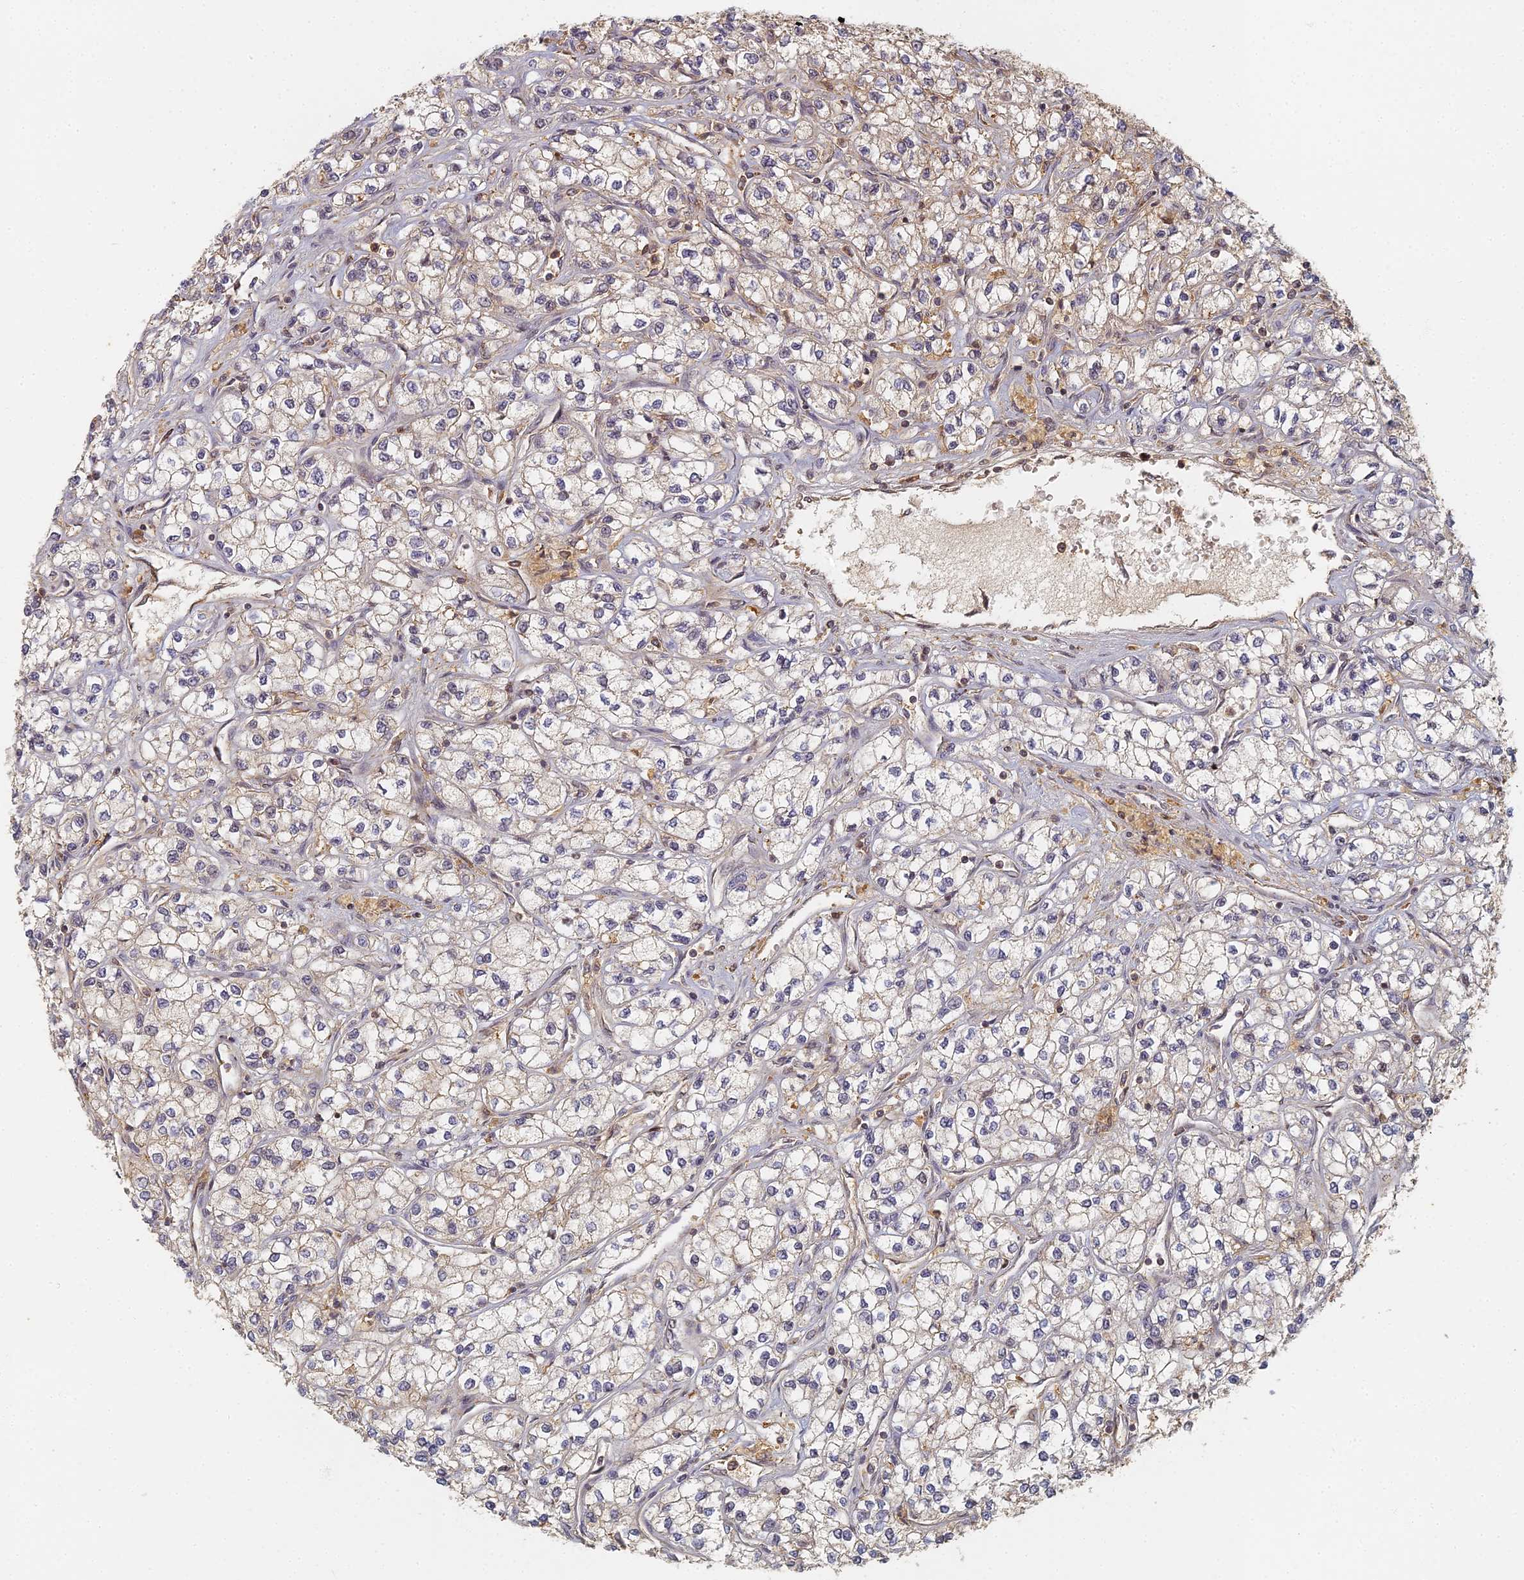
{"staining": {"intensity": "weak", "quantity": "25%-75%", "location": "cytoplasmic/membranous"}, "tissue": "renal cancer", "cell_type": "Tumor cells", "image_type": "cancer", "snomed": [{"axis": "morphology", "description": "Adenocarcinoma, NOS"}, {"axis": "topography", "description": "Kidney"}], "caption": "Protein staining by immunohistochemistry (IHC) exhibits weak cytoplasmic/membranous expression in approximately 25%-75% of tumor cells in renal adenocarcinoma.", "gene": "INO80D", "patient": {"sex": "male", "age": 80}}